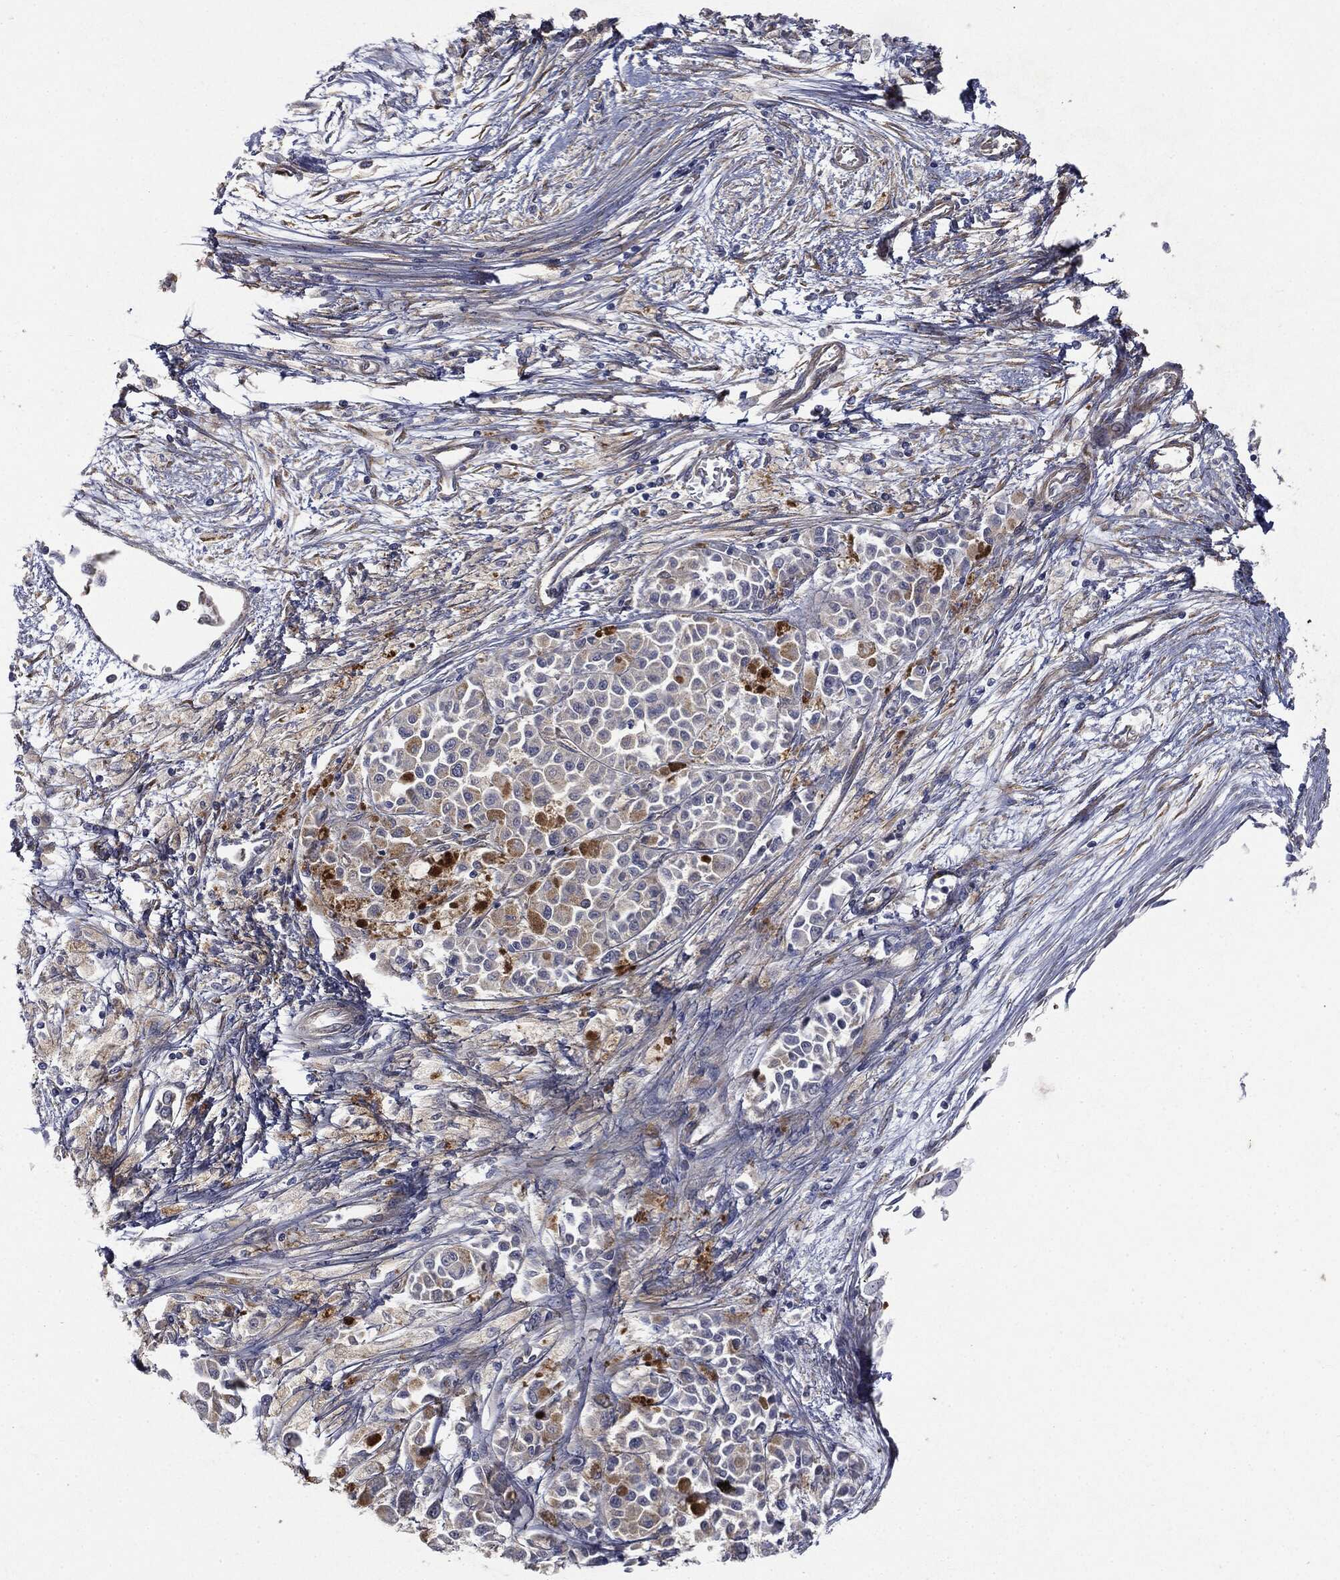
{"staining": {"intensity": "negative", "quantity": "none", "location": "none"}, "tissue": "melanoma", "cell_type": "Tumor cells", "image_type": "cancer", "snomed": [{"axis": "morphology", "description": "Malignant melanoma, NOS"}, {"axis": "topography", "description": "Skin"}], "caption": "There is no significant positivity in tumor cells of malignant melanoma.", "gene": "EPS15L1", "patient": {"sex": "female", "age": 58}}